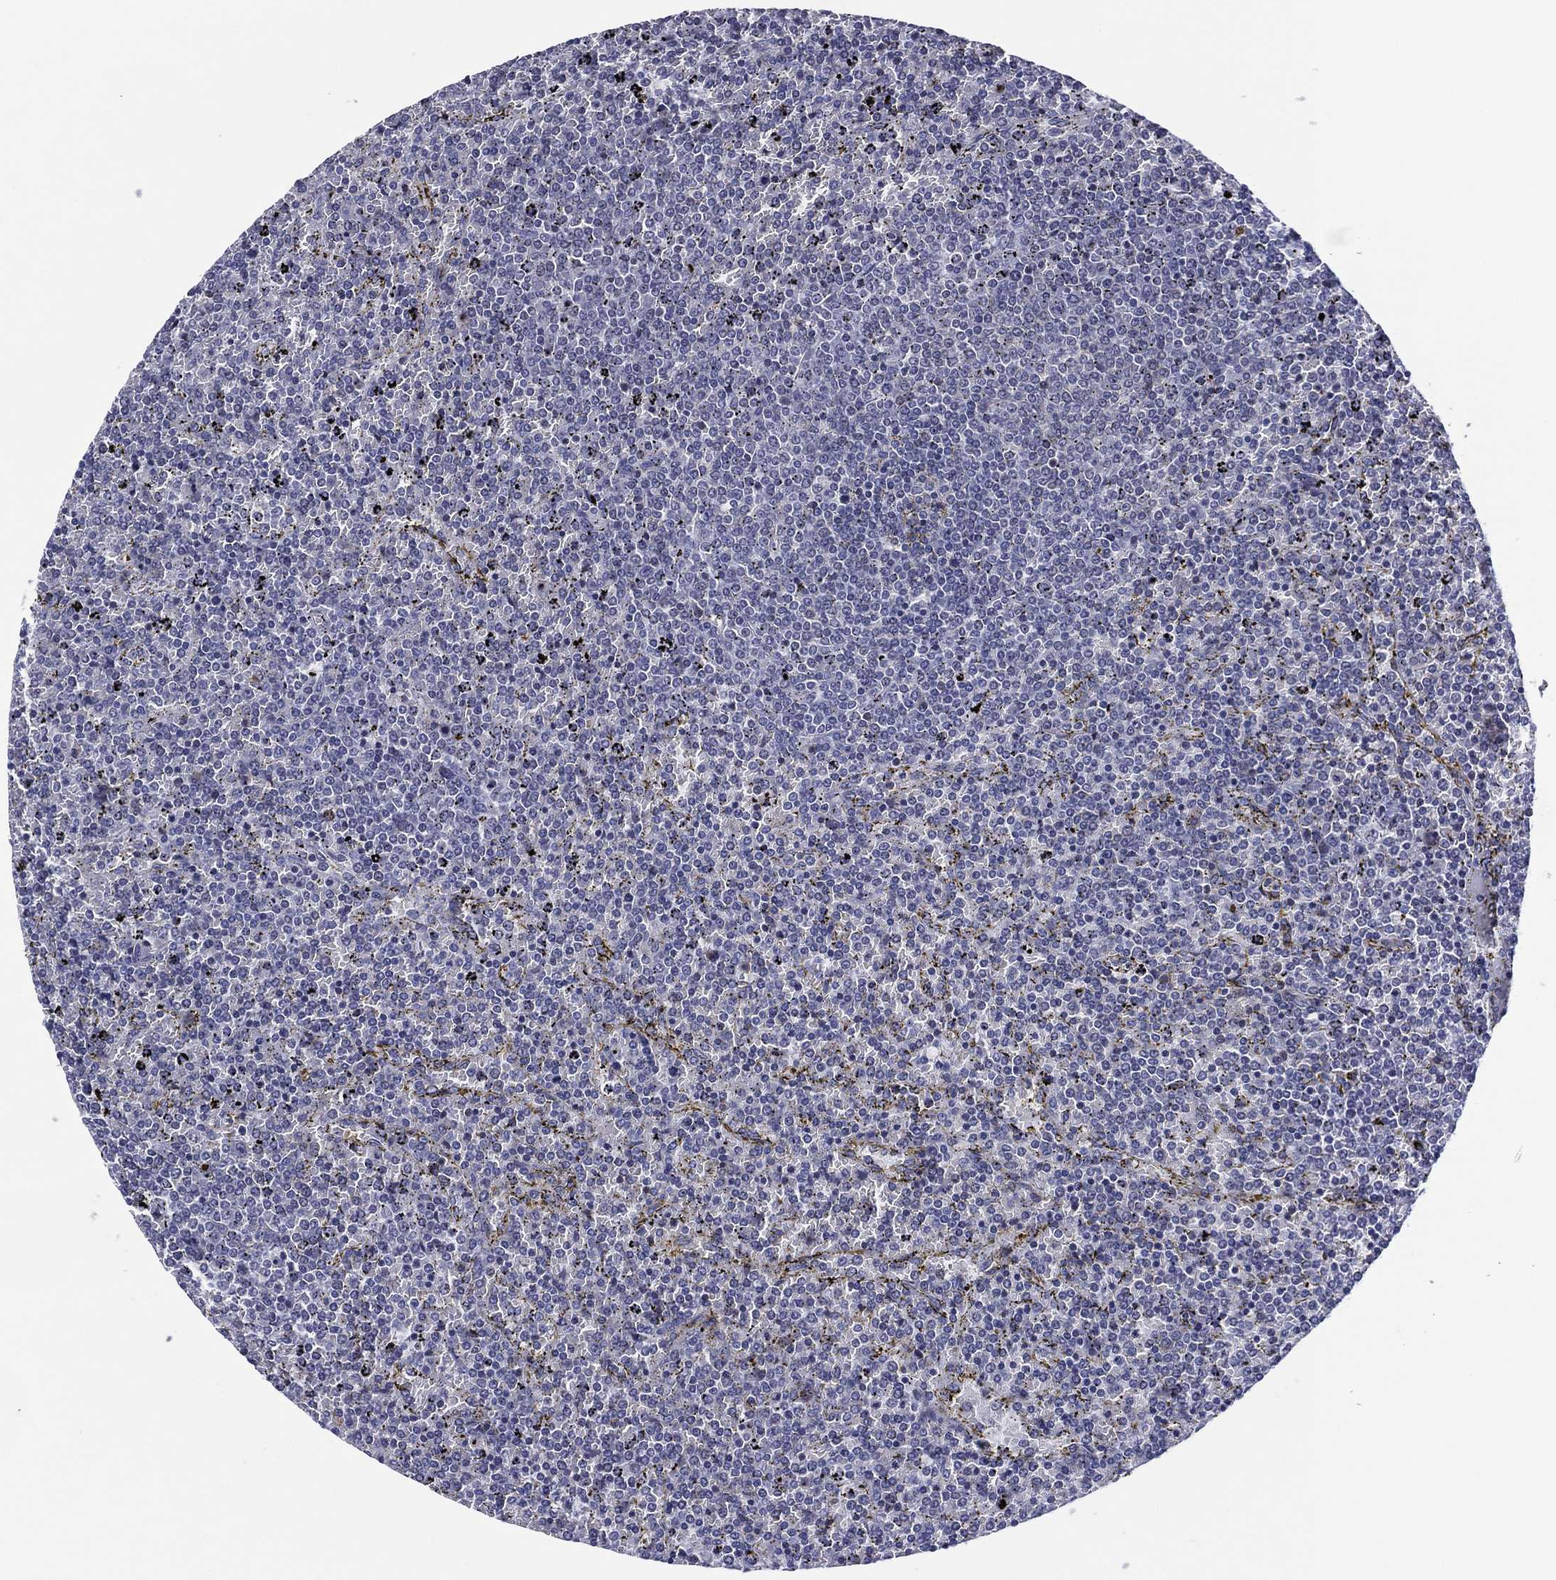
{"staining": {"intensity": "negative", "quantity": "none", "location": "none"}, "tissue": "lymphoma", "cell_type": "Tumor cells", "image_type": "cancer", "snomed": [{"axis": "morphology", "description": "Malignant lymphoma, non-Hodgkin's type, Low grade"}, {"axis": "topography", "description": "Spleen"}], "caption": "A photomicrograph of malignant lymphoma, non-Hodgkin's type (low-grade) stained for a protein exhibits no brown staining in tumor cells.", "gene": "TRIM31", "patient": {"sex": "female", "age": 77}}